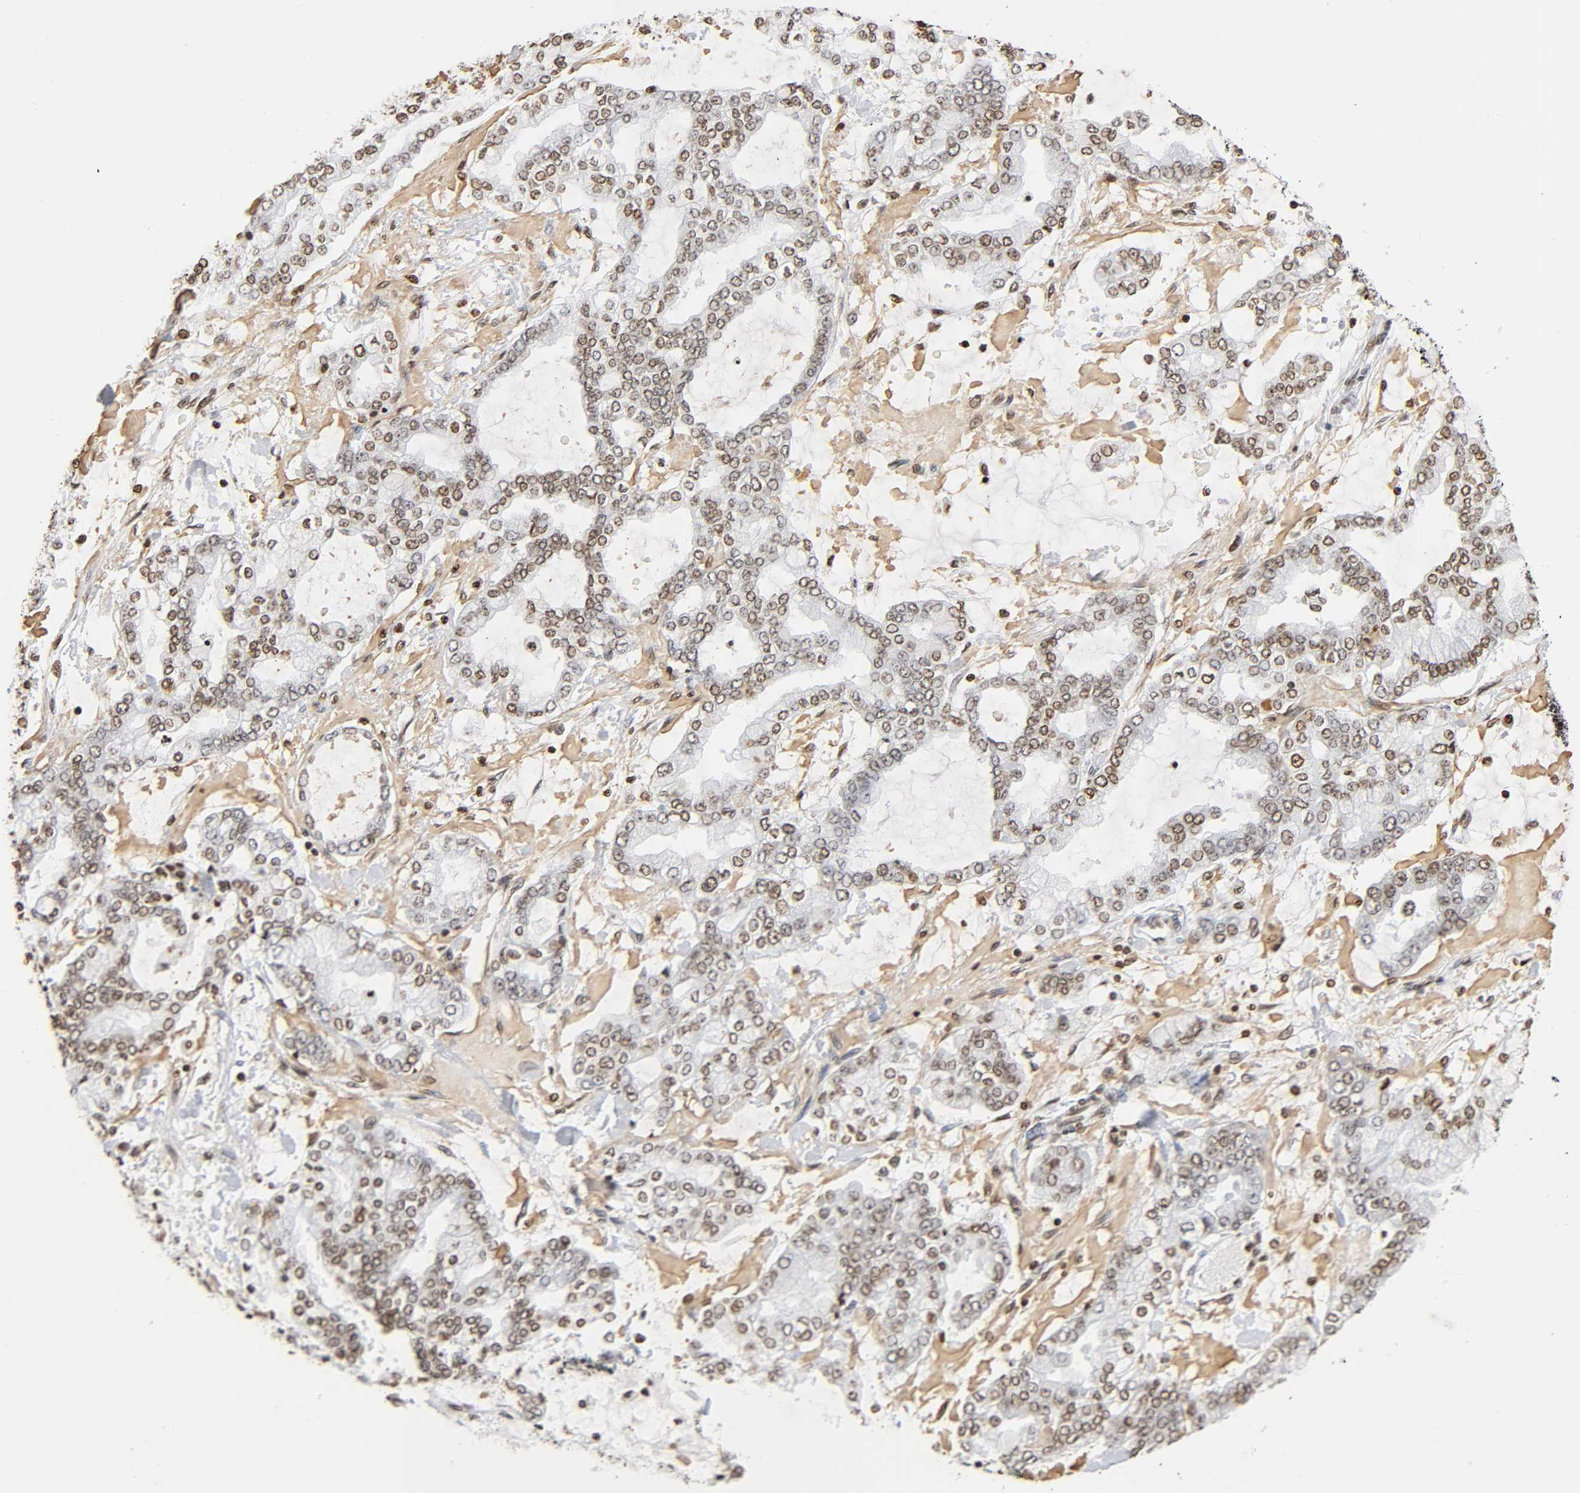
{"staining": {"intensity": "moderate", "quantity": ">75%", "location": "nuclear"}, "tissue": "stomach cancer", "cell_type": "Tumor cells", "image_type": "cancer", "snomed": [{"axis": "morphology", "description": "Normal tissue, NOS"}, {"axis": "morphology", "description": "Adenocarcinoma, NOS"}, {"axis": "topography", "description": "Stomach, upper"}, {"axis": "topography", "description": "Stomach"}], "caption": "IHC (DAB (3,3'-diaminobenzidine)) staining of human stomach cancer shows moderate nuclear protein expression in approximately >75% of tumor cells.", "gene": "HOXA6", "patient": {"sex": "male", "age": 76}}